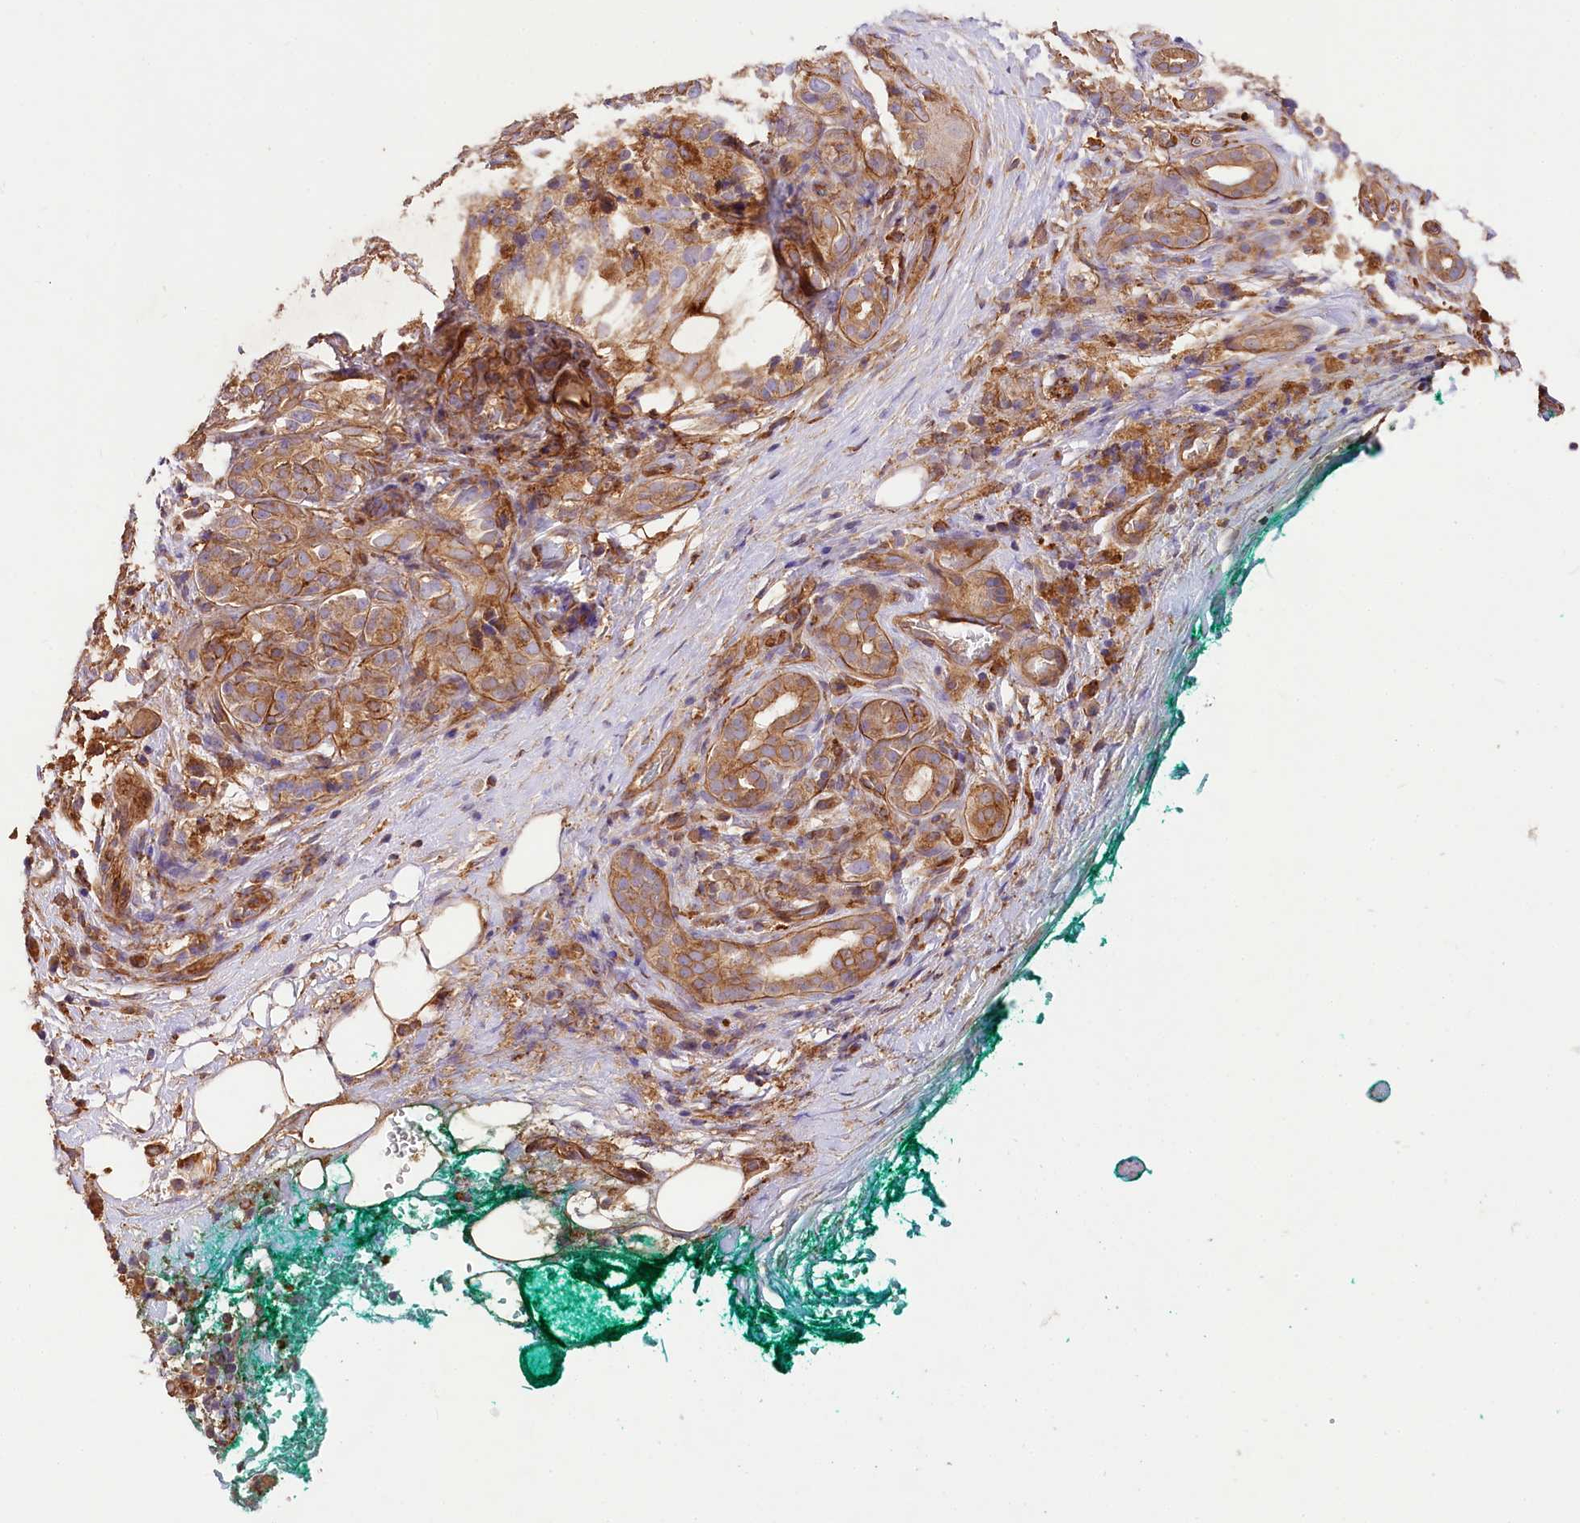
{"staining": {"intensity": "moderate", "quantity": ">75%", "location": "cytoplasmic/membranous"}, "tissue": "pancreatic cancer", "cell_type": "Tumor cells", "image_type": "cancer", "snomed": [{"axis": "morphology", "description": "Adenocarcinoma, NOS"}, {"axis": "topography", "description": "Pancreas"}], "caption": "A high-resolution micrograph shows IHC staining of pancreatic cancer, which shows moderate cytoplasmic/membranous positivity in approximately >75% of tumor cells.", "gene": "CSAD", "patient": {"sex": "male", "age": 78}}